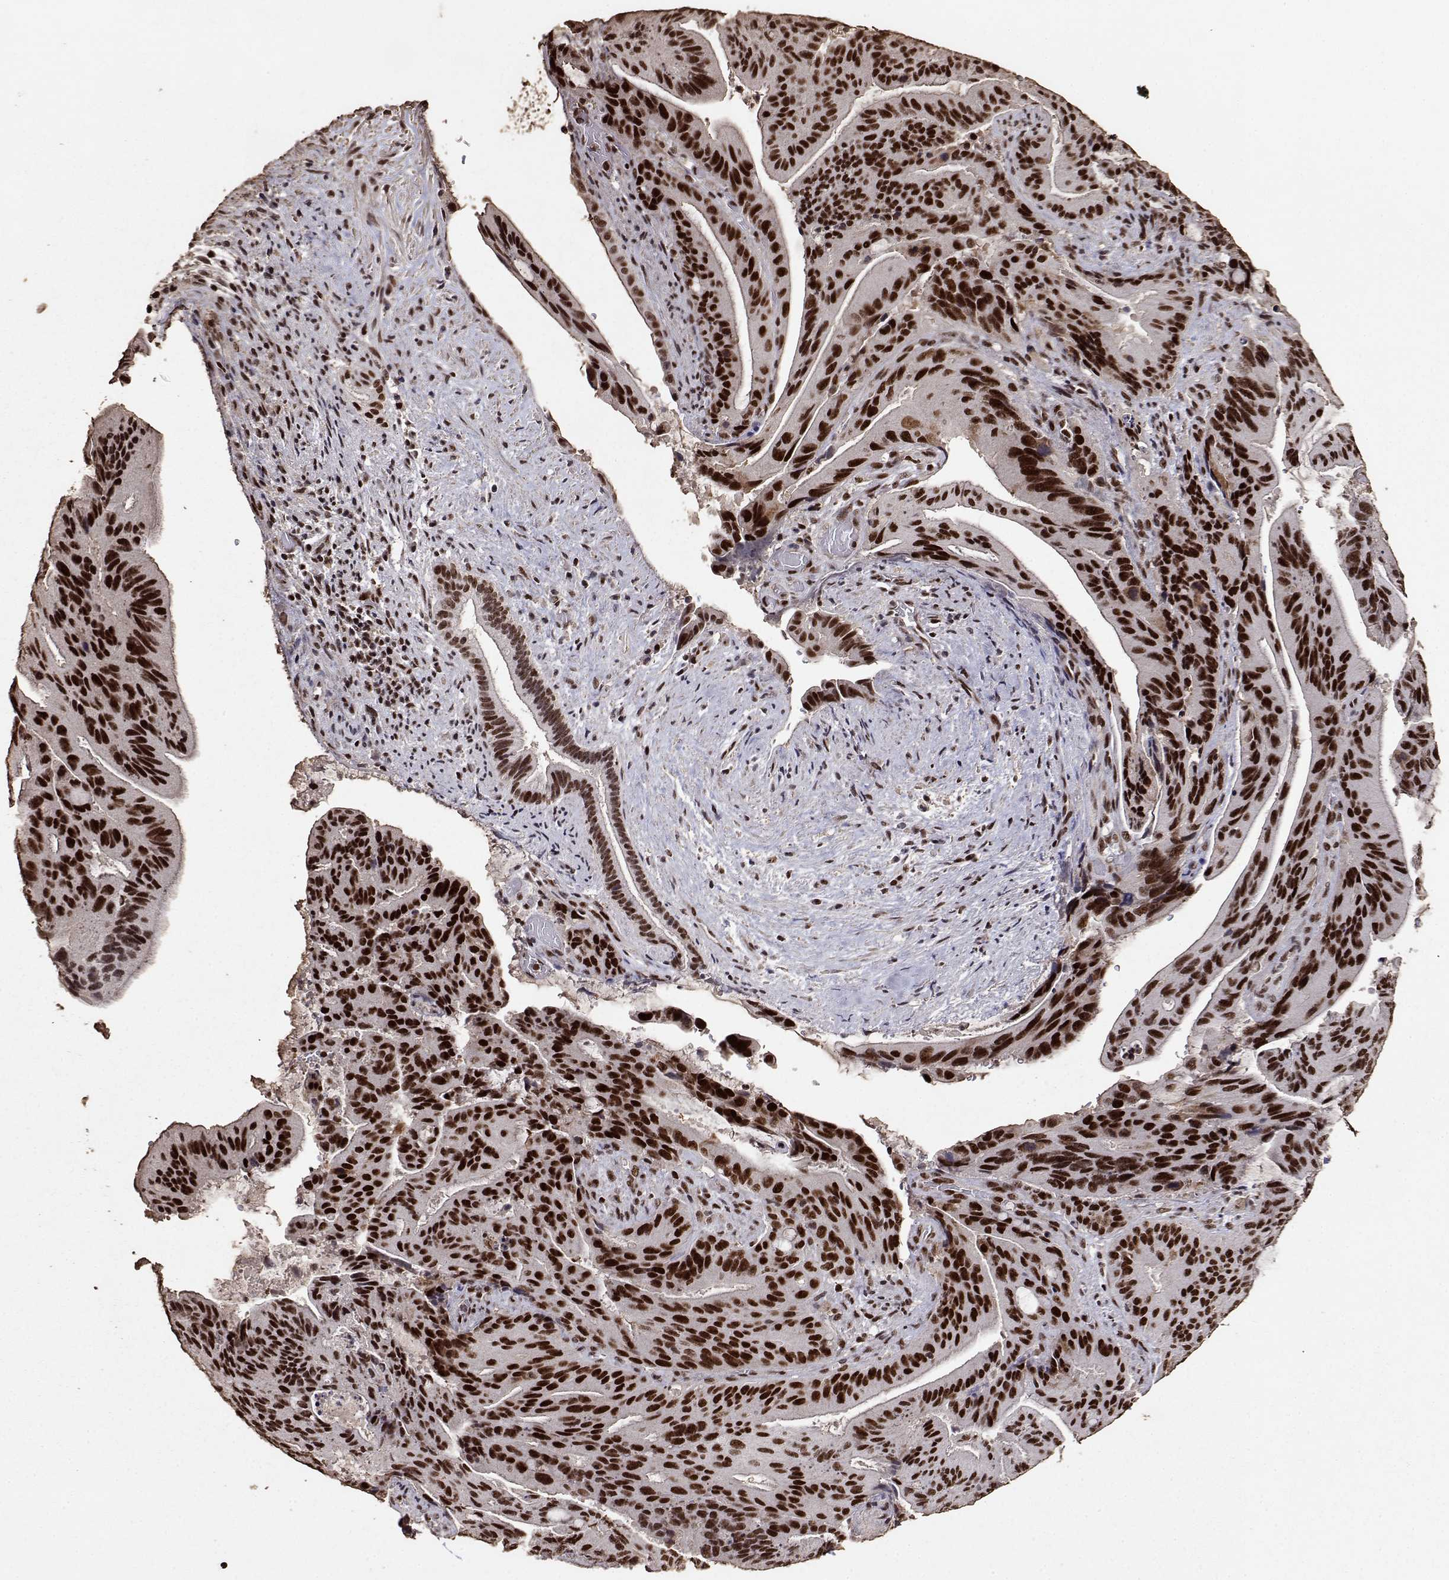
{"staining": {"intensity": "strong", "quantity": ">75%", "location": "nuclear"}, "tissue": "liver cancer", "cell_type": "Tumor cells", "image_type": "cancer", "snomed": [{"axis": "morphology", "description": "Cholangiocarcinoma"}, {"axis": "topography", "description": "Liver"}], "caption": "An image showing strong nuclear expression in about >75% of tumor cells in cholangiocarcinoma (liver), as visualized by brown immunohistochemical staining.", "gene": "TOE1", "patient": {"sex": "female", "age": 73}}